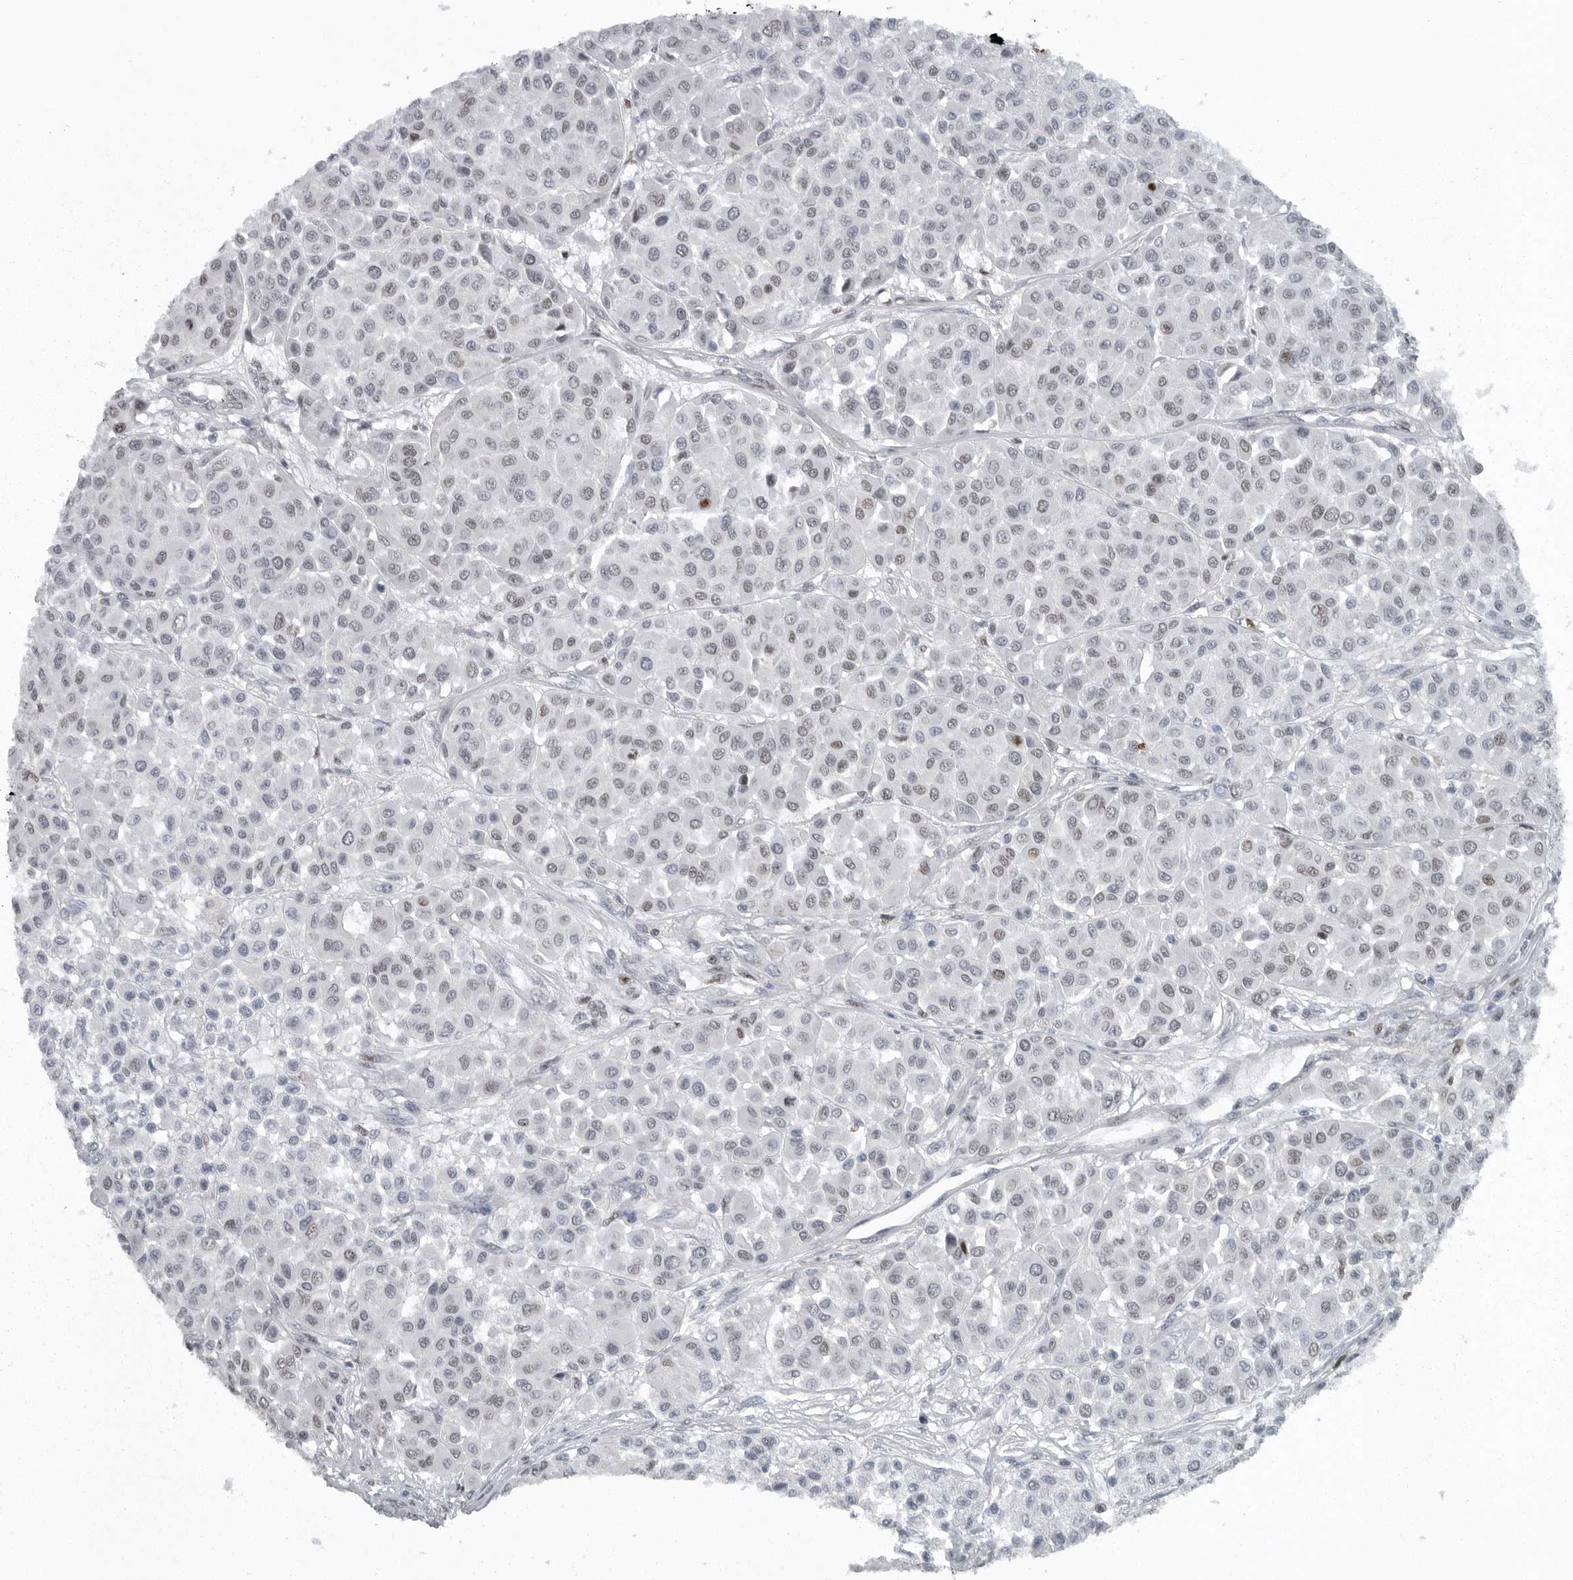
{"staining": {"intensity": "negative", "quantity": "none", "location": "none"}, "tissue": "melanoma", "cell_type": "Tumor cells", "image_type": "cancer", "snomed": [{"axis": "morphology", "description": "Malignant melanoma, Metastatic site"}, {"axis": "topography", "description": "Soft tissue"}], "caption": "Tumor cells are negative for protein expression in human melanoma. The staining is performed using DAB brown chromogen with nuclei counter-stained in using hematoxylin.", "gene": "HMGN3", "patient": {"sex": "male", "age": 41}}